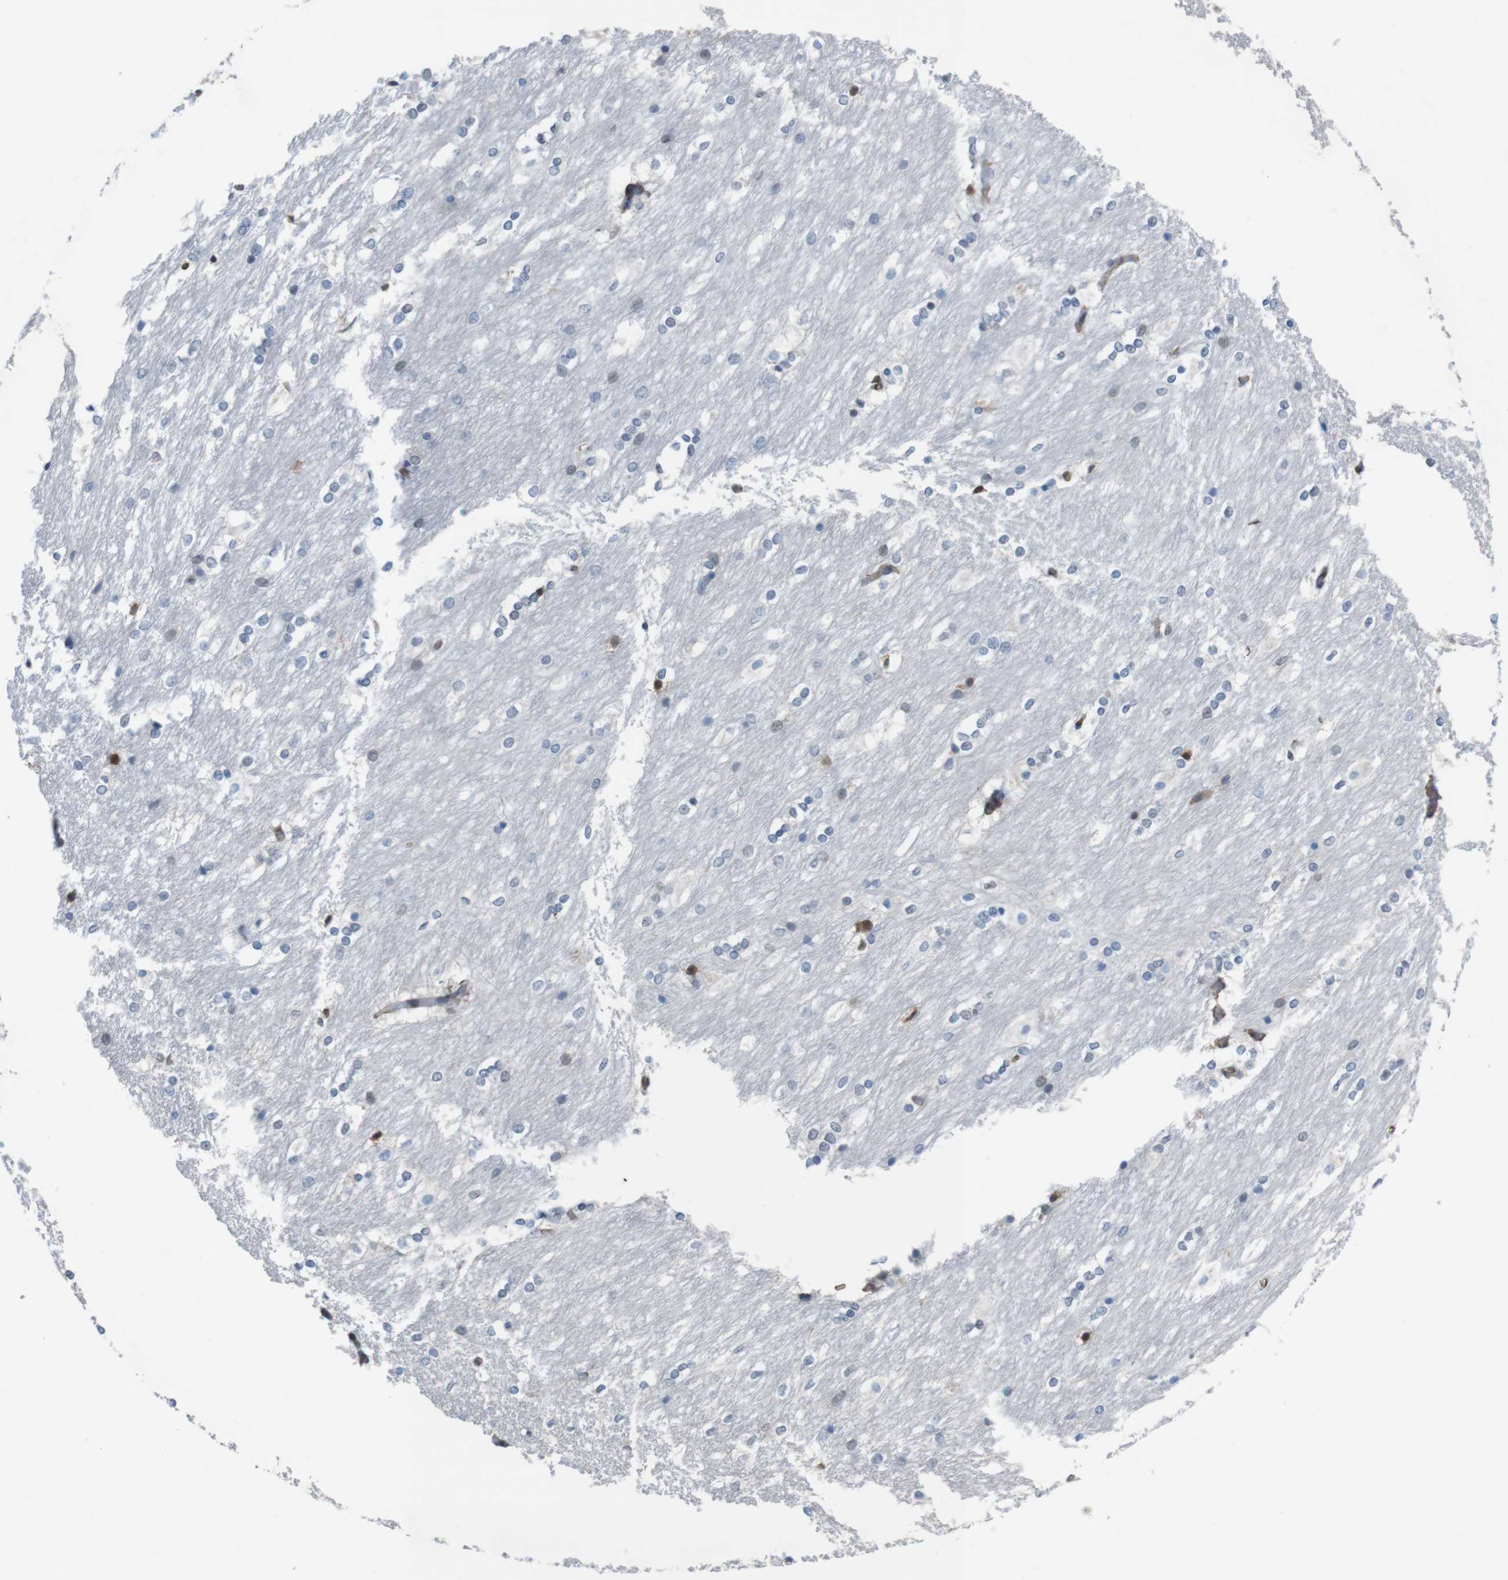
{"staining": {"intensity": "weak", "quantity": "<25%", "location": "cytoplasmic/membranous"}, "tissue": "caudate", "cell_type": "Glial cells", "image_type": "normal", "snomed": [{"axis": "morphology", "description": "Normal tissue, NOS"}, {"axis": "topography", "description": "Lateral ventricle wall"}], "caption": "Immunohistochemical staining of normal caudate reveals no significant positivity in glial cells. The staining was performed using DAB to visualize the protein expression in brown, while the nuclei were stained in blue with hematoxylin (Magnification: 20x).", "gene": "SUB1", "patient": {"sex": "female", "age": 19}}